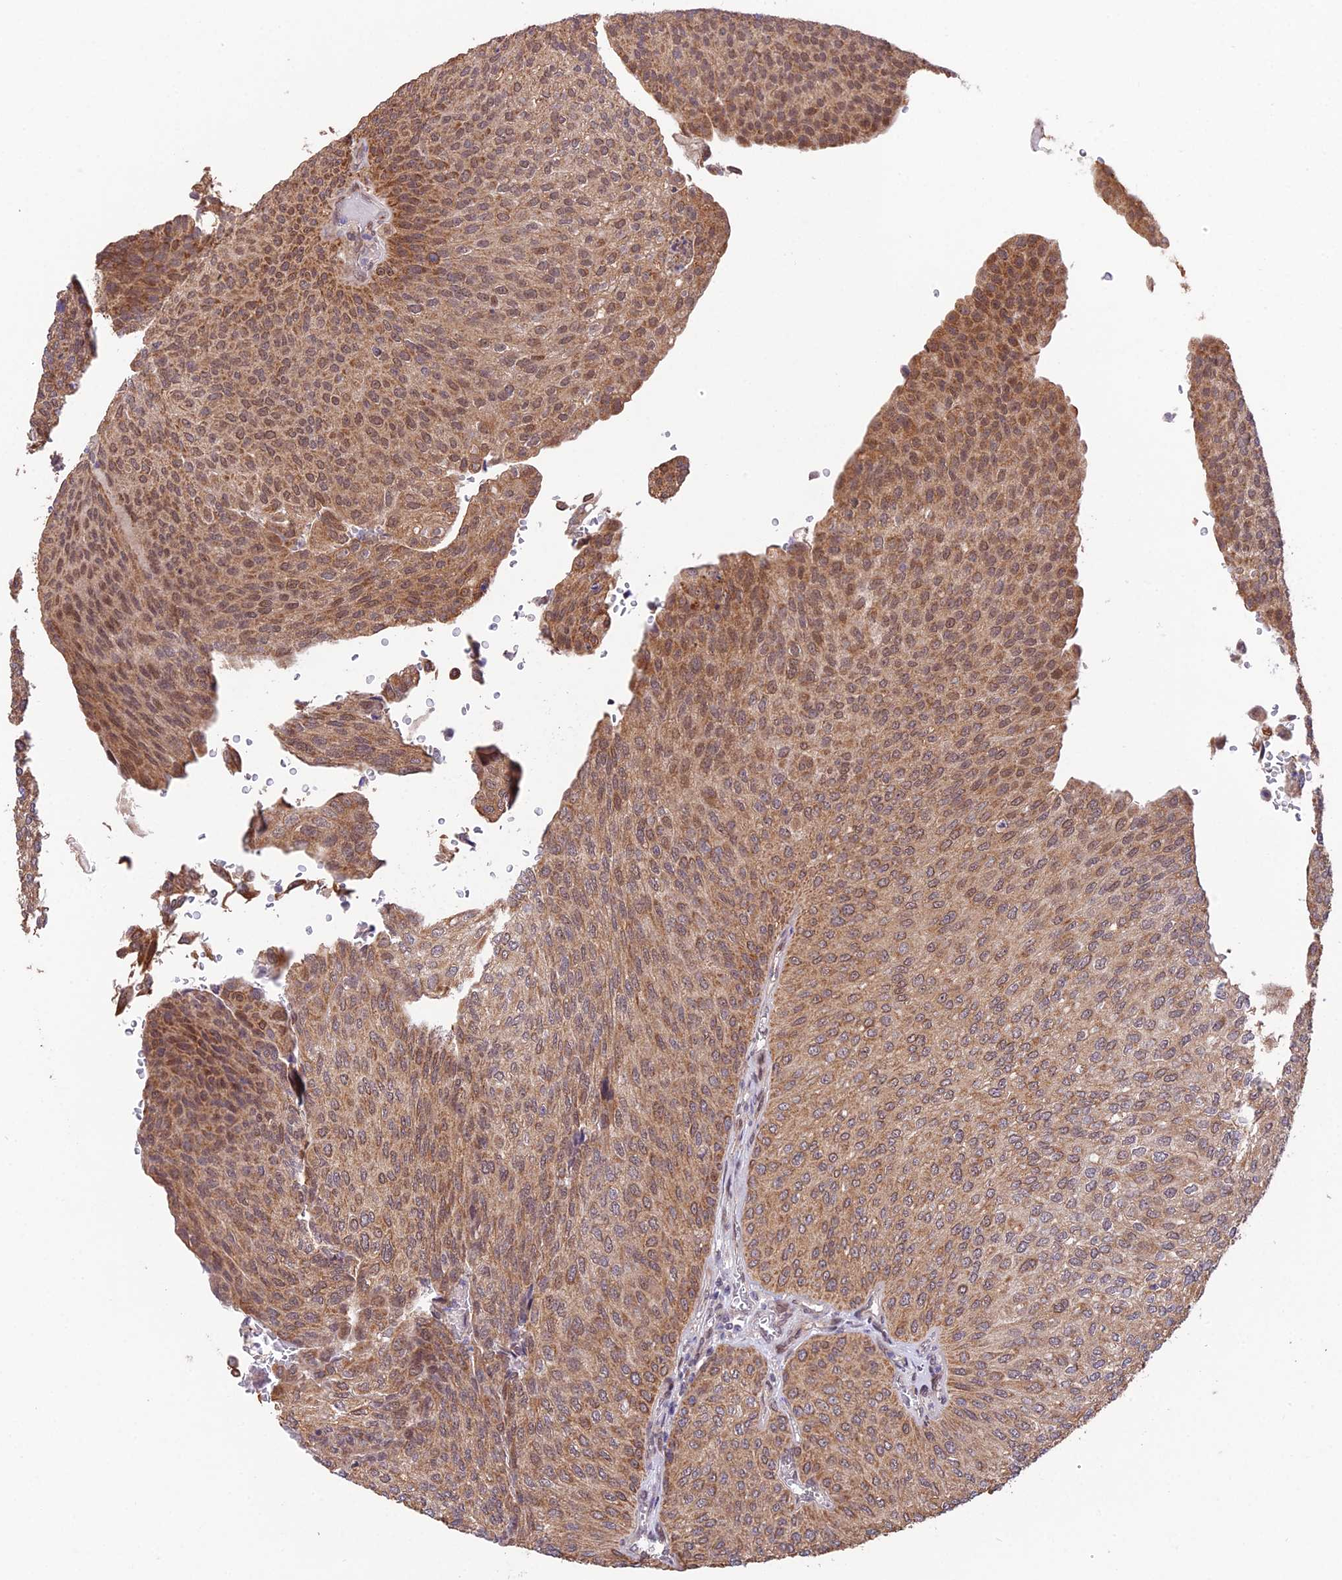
{"staining": {"intensity": "moderate", "quantity": ">75%", "location": "cytoplasmic/membranous"}, "tissue": "urothelial cancer", "cell_type": "Tumor cells", "image_type": "cancer", "snomed": [{"axis": "morphology", "description": "Urothelial carcinoma, High grade"}, {"axis": "topography", "description": "Urinary bladder"}], "caption": "Urothelial cancer stained with DAB (3,3'-diaminobenzidine) IHC exhibits medium levels of moderate cytoplasmic/membranous expression in approximately >75% of tumor cells.", "gene": "CYP2R1", "patient": {"sex": "female", "age": 79}}